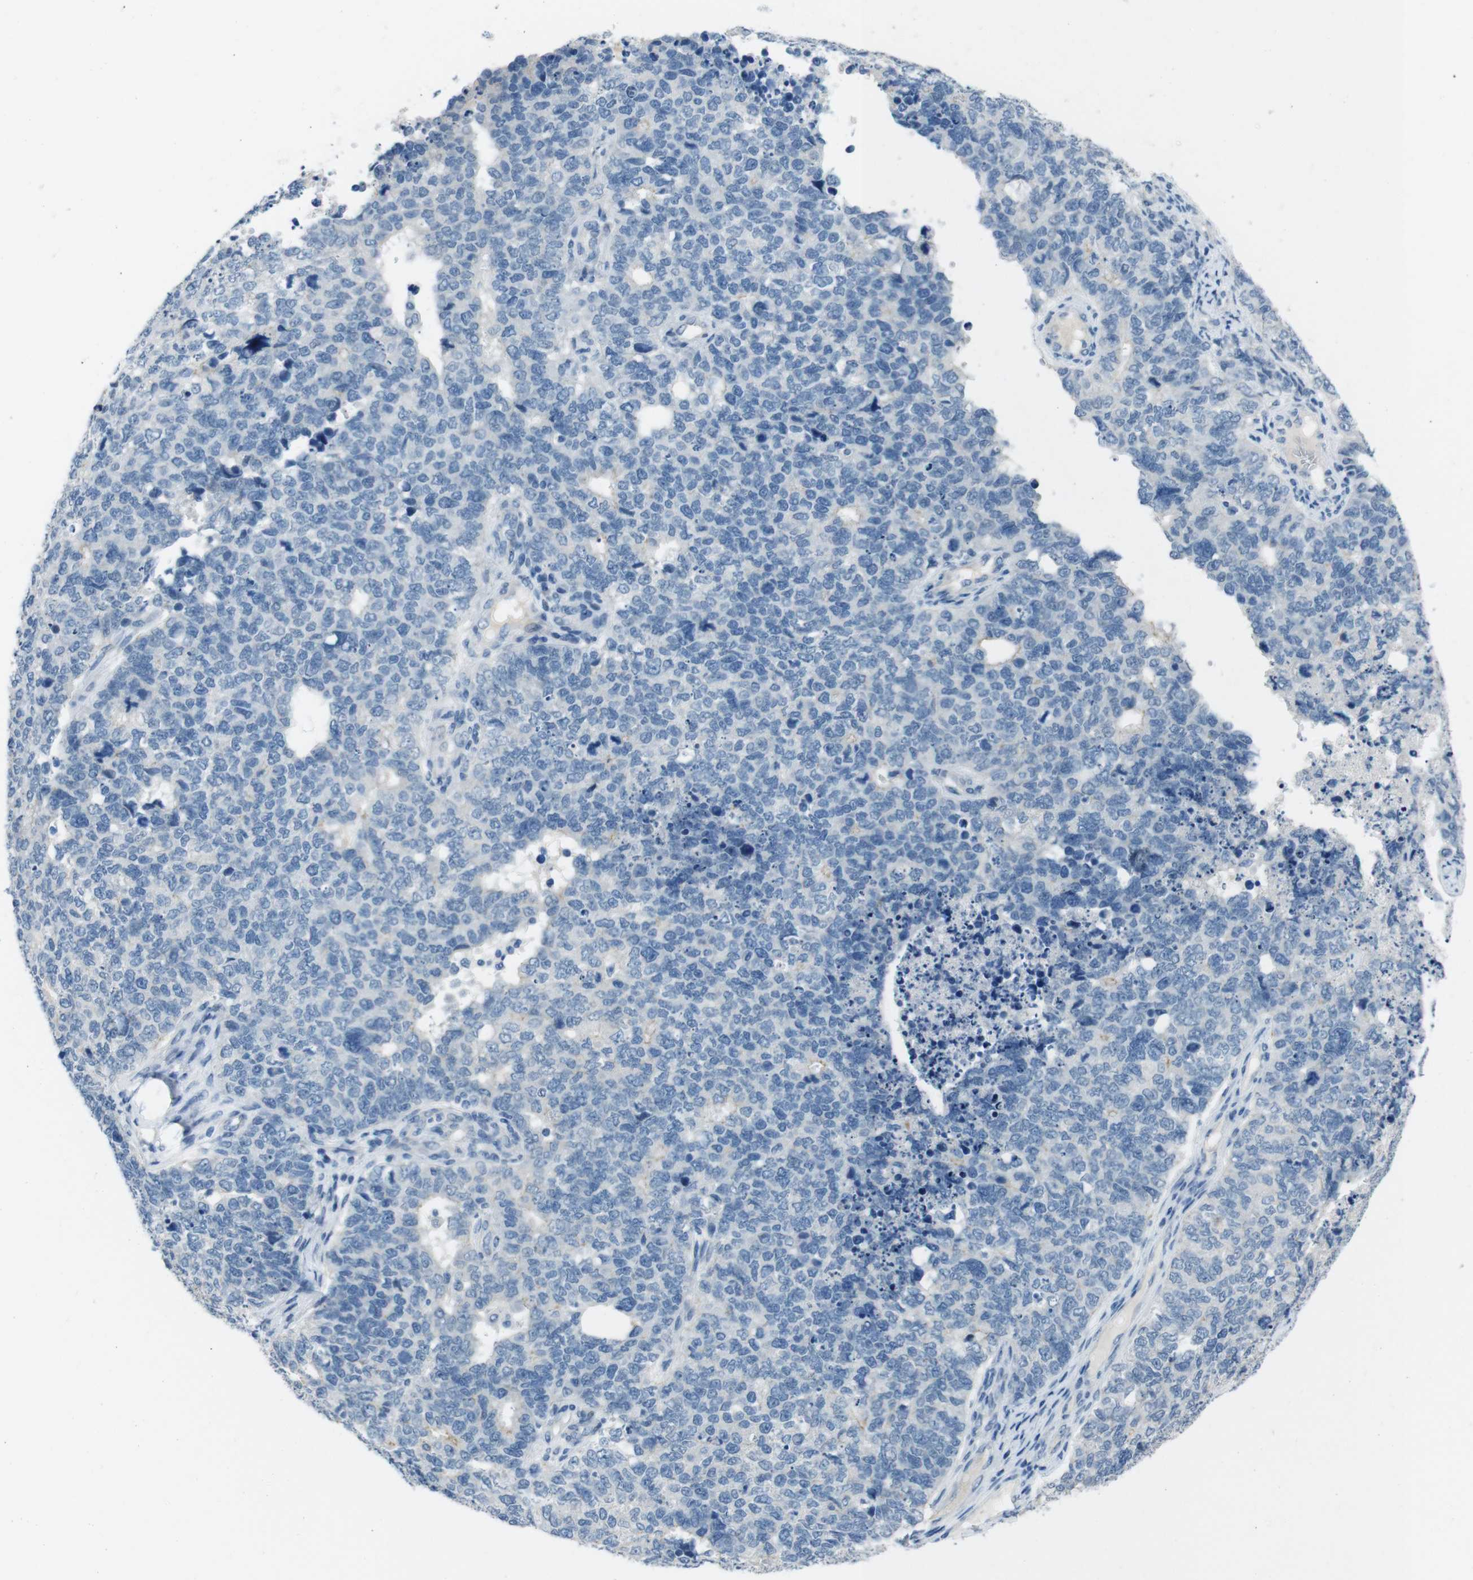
{"staining": {"intensity": "negative", "quantity": "none", "location": "none"}, "tissue": "cervical cancer", "cell_type": "Tumor cells", "image_type": "cancer", "snomed": [{"axis": "morphology", "description": "Squamous cell carcinoma, NOS"}, {"axis": "topography", "description": "Cervix"}], "caption": "There is no significant positivity in tumor cells of cervical cancer.", "gene": "HRH2", "patient": {"sex": "female", "age": 63}}